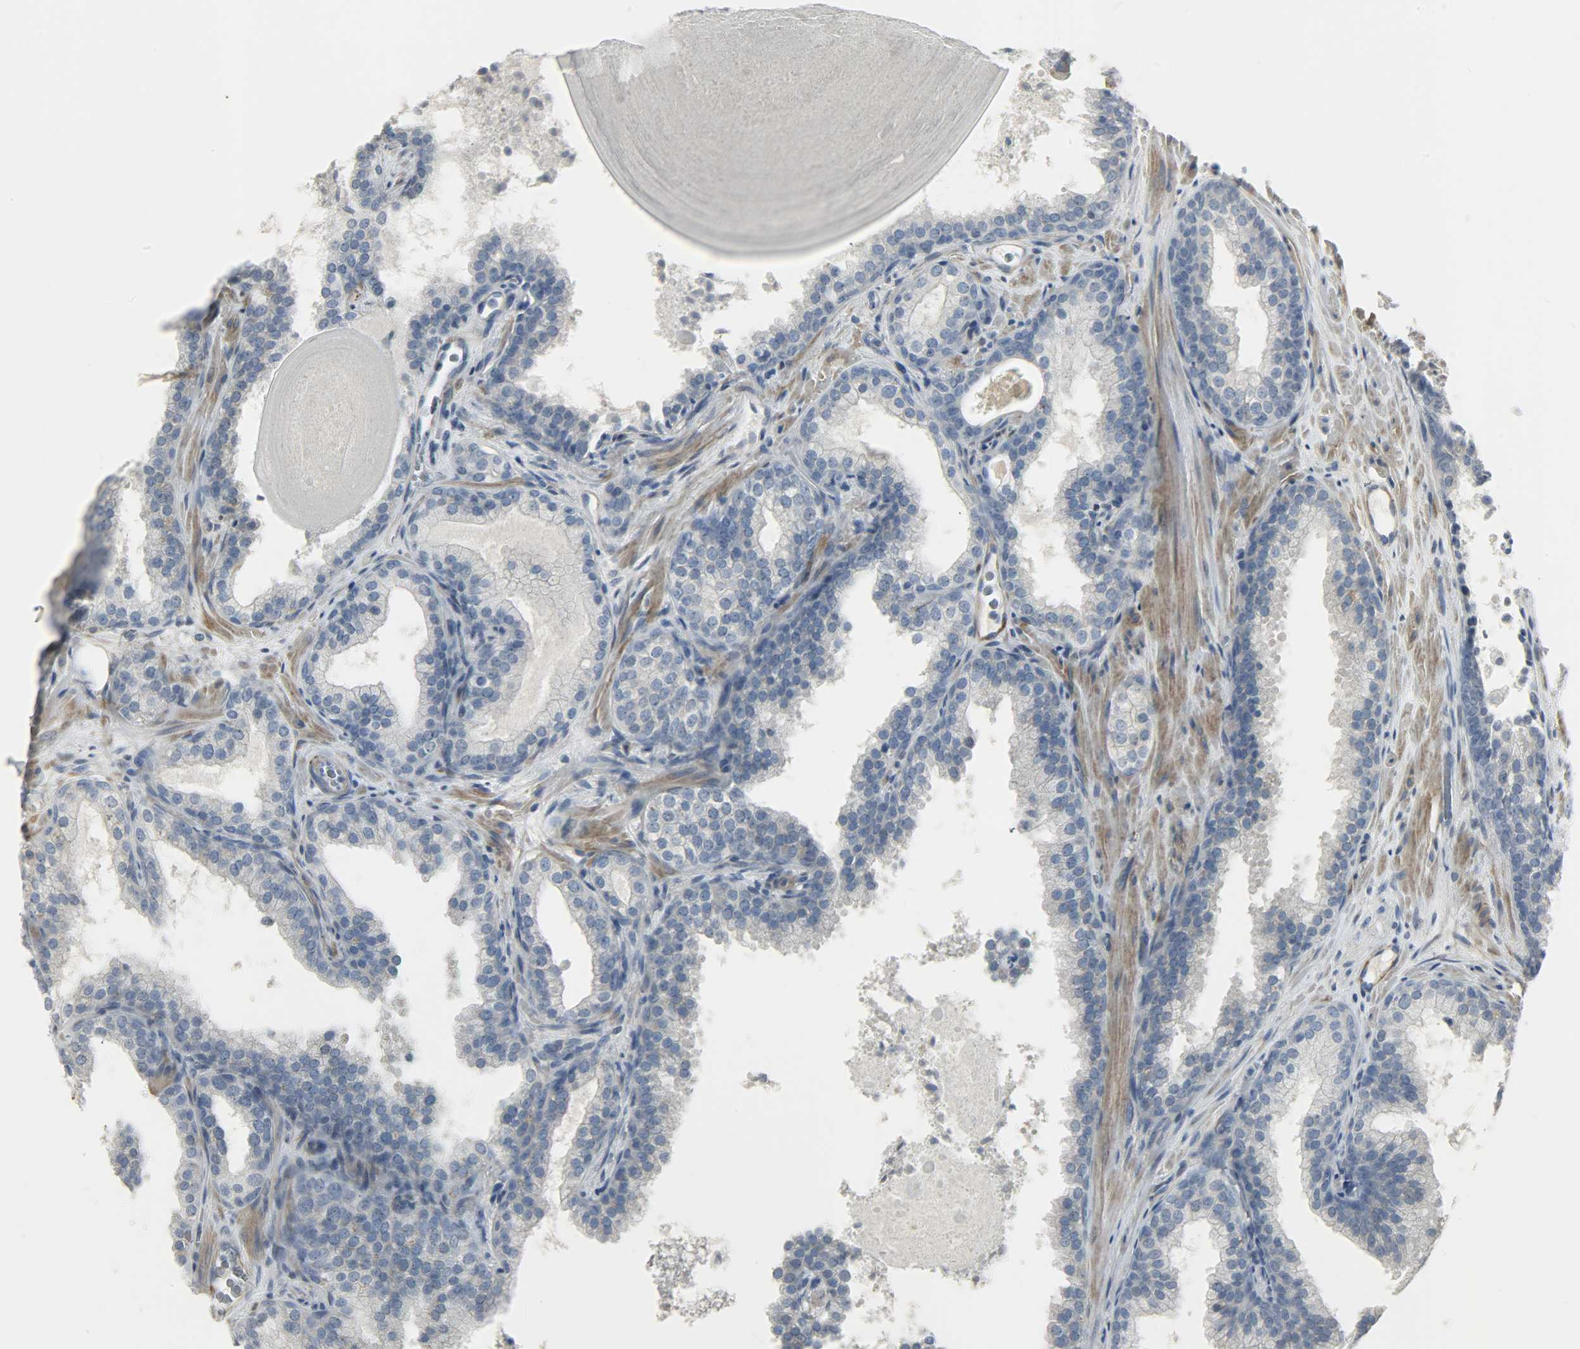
{"staining": {"intensity": "negative", "quantity": "none", "location": "none"}, "tissue": "prostate cancer", "cell_type": "Tumor cells", "image_type": "cancer", "snomed": [{"axis": "morphology", "description": "Adenocarcinoma, Low grade"}, {"axis": "topography", "description": "Prostate"}], "caption": "An immunohistochemistry (IHC) micrograph of prostate low-grade adenocarcinoma is shown. There is no staining in tumor cells of prostate low-grade adenocarcinoma.", "gene": "ENPEP", "patient": {"sex": "male", "age": 63}}